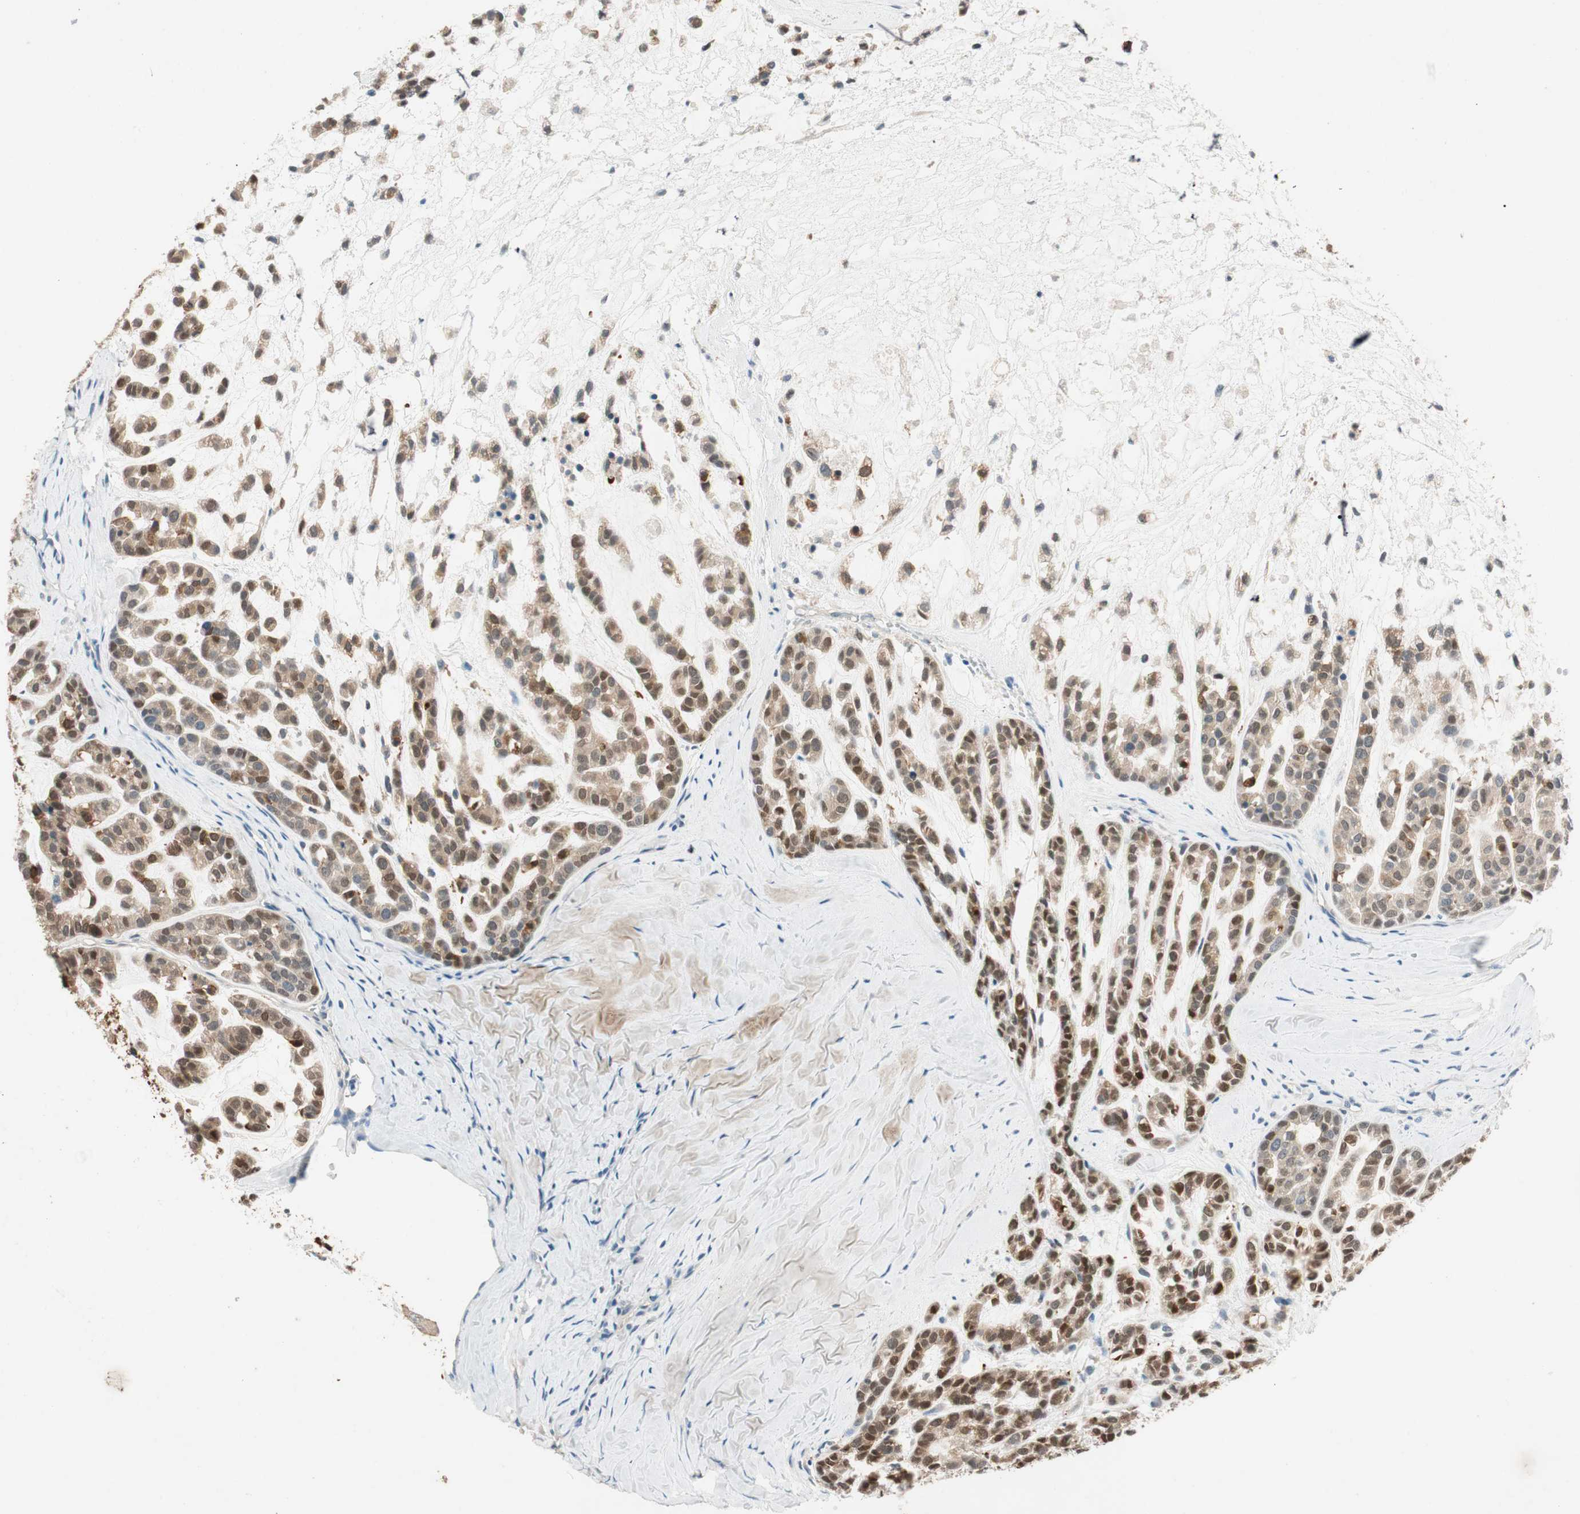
{"staining": {"intensity": "weak", "quantity": ">75%", "location": "cytoplasmic/membranous,nuclear"}, "tissue": "head and neck cancer", "cell_type": "Tumor cells", "image_type": "cancer", "snomed": [{"axis": "morphology", "description": "Adenocarcinoma, NOS"}, {"axis": "morphology", "description": "Adenoma, NOS"}, {"axis": "topography", "description": "Head-Neck"}], "caption": "Immunohistochemical staining of human adenoma (head and neck) shows low levels of weak cytoplasmic/membranous and nuclear expression in about >75% of tumor cells.", "gene": "SERPINB5", "patient": {"sex": "female", "age": 55}}